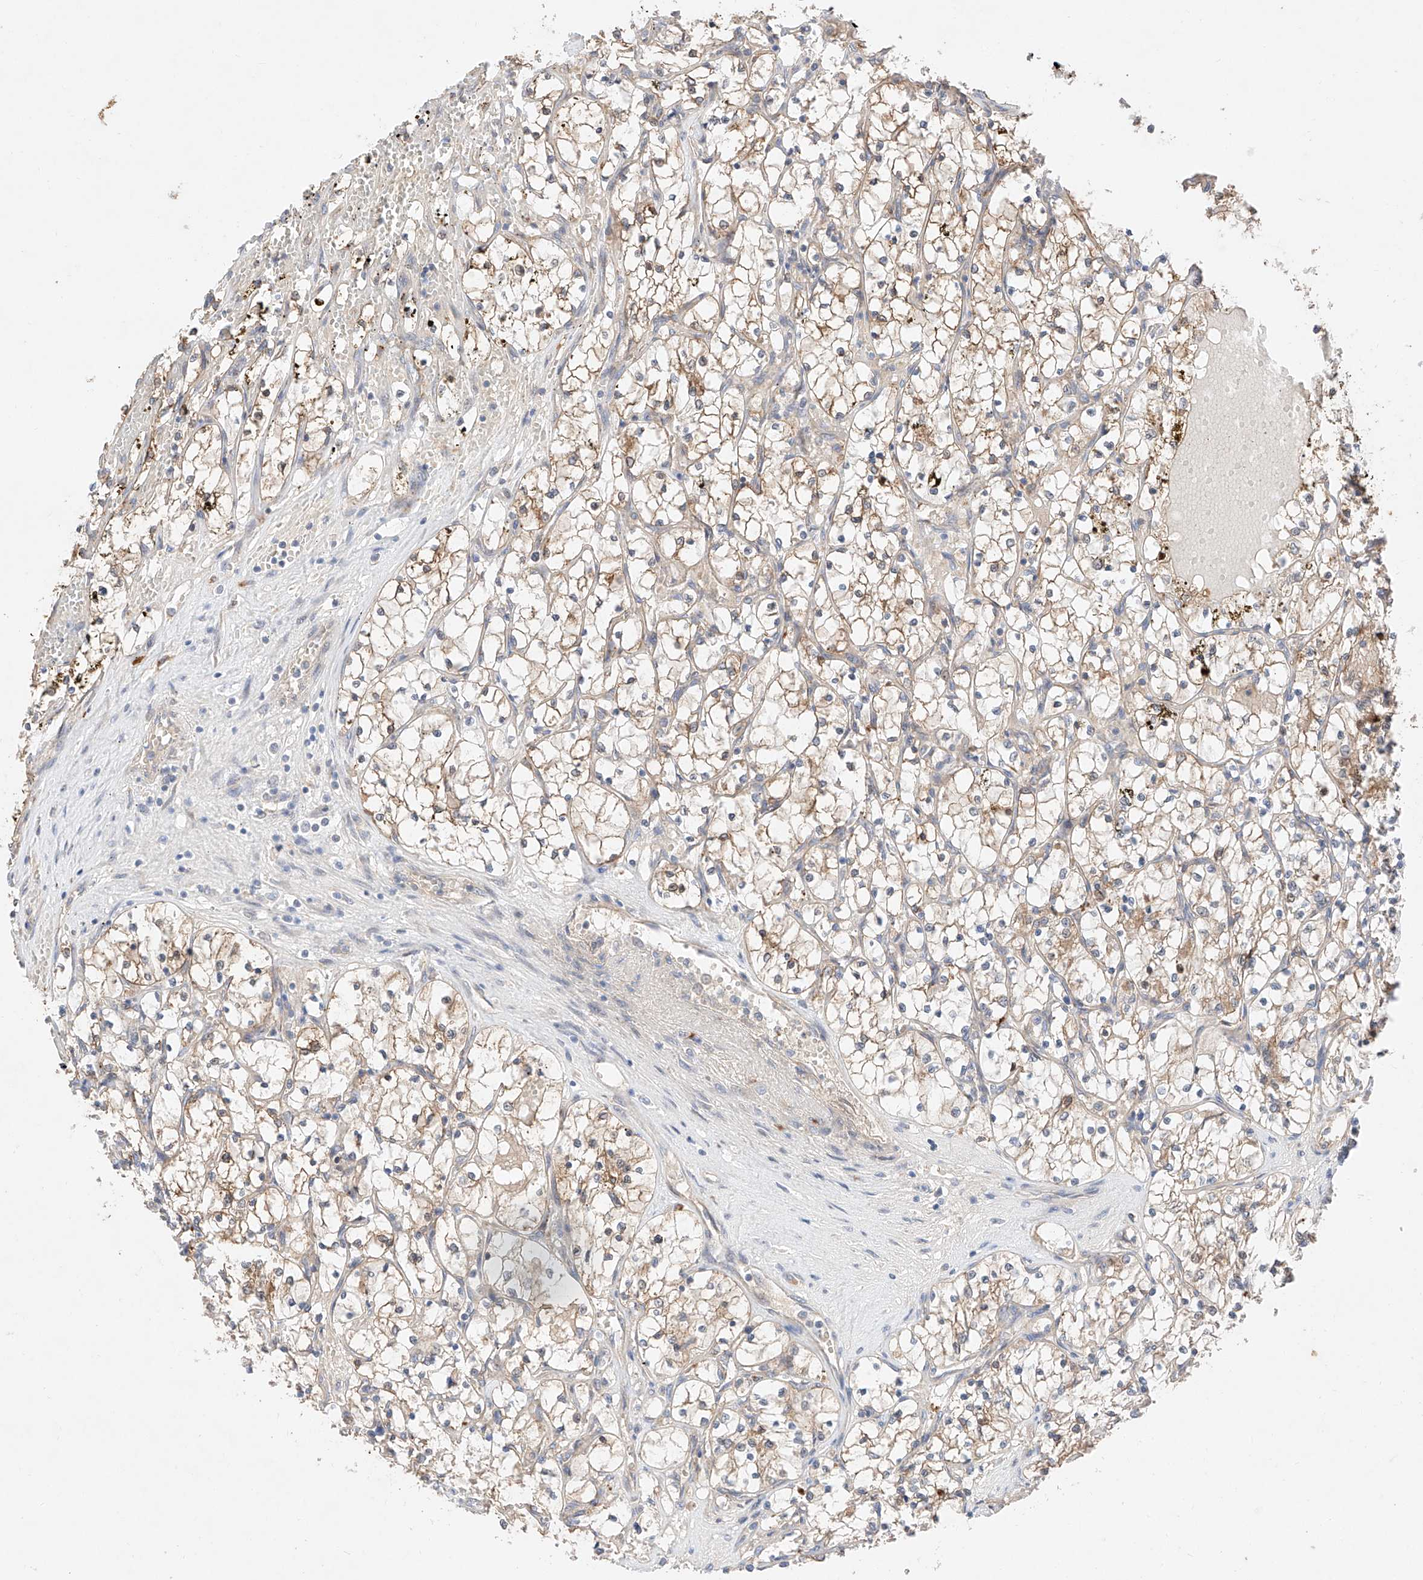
{"staining": {"intensity": "weak", "quantity": ">75%", "location": "cytoplasmic/membranous"}, "tissue": "renal cancer", "cell_type": "Tumor cells", "image_type": "cancer", "snomed": [{"axis": "morphology", "description": "Adenocarcinoma, NOS"}, {"axis": "topography", "description": "Kidney"}], "caption": "This image shows immunohistochemistry staining of human adenocarcinoma (renal), with low weak cytoplasmic/membranous positivity in about >75% of tumor cells.", "gene": "GCNT1", "patient": {"sex": "female", "age": 69}}